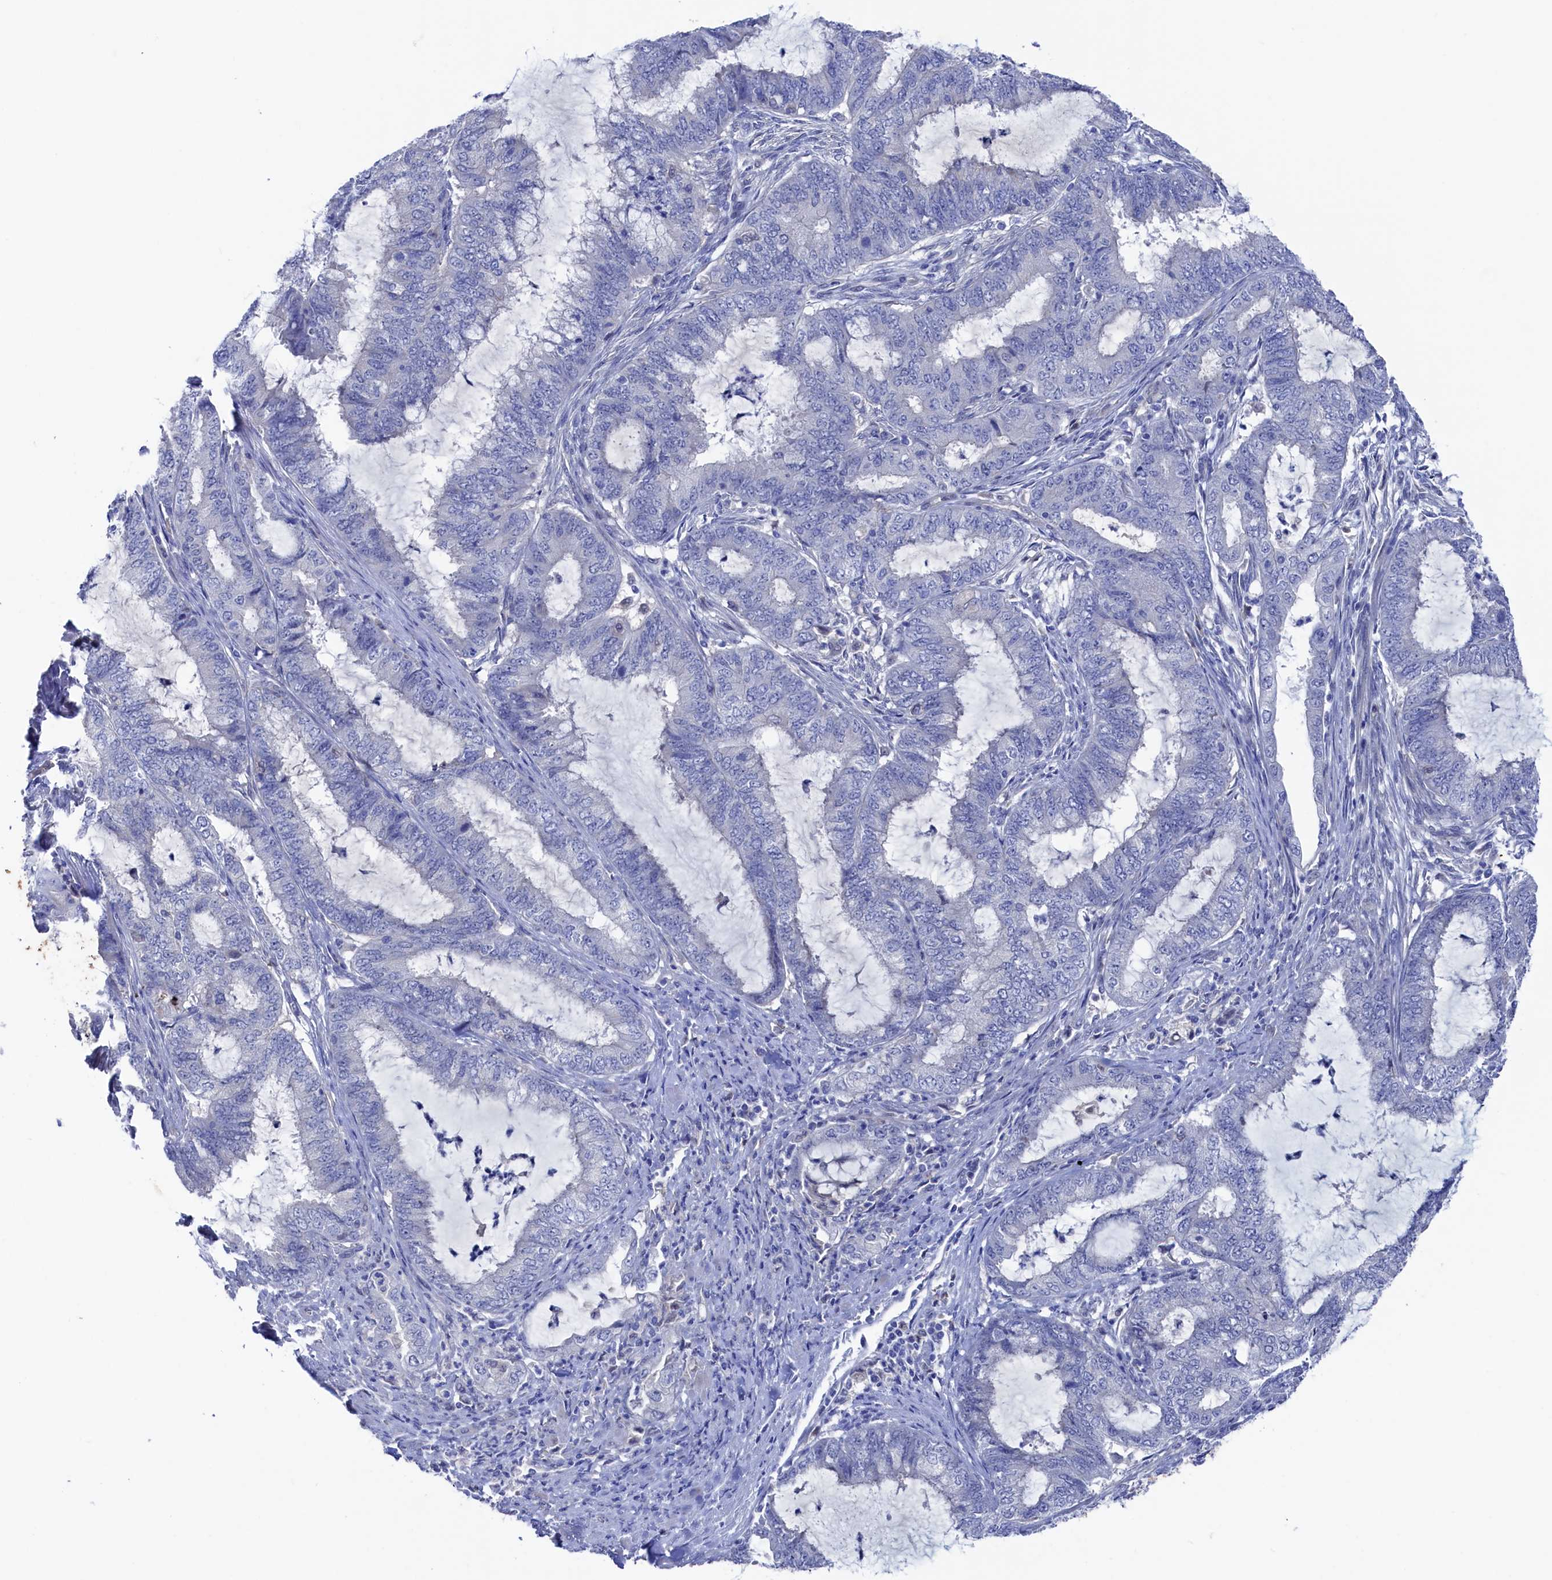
{"staining": {"intensity": "negative", "quantity": "none", "location": "none"}, "tissue": "endometrial cancer", "cell_type": "Tumor cells", "image_type": "cancer", "snomed": [{"axis": "morphology", "description": "Adenocarcinoma, NOS"}, {"axis": "topography", "description": "Endometrium"}], "caption": "Immunohistochemistry (IHC) of endometrial cancer shows no staining in tumor cells.", "gene": "RNH1", "patient": {"sex": "female", "age": 51}}